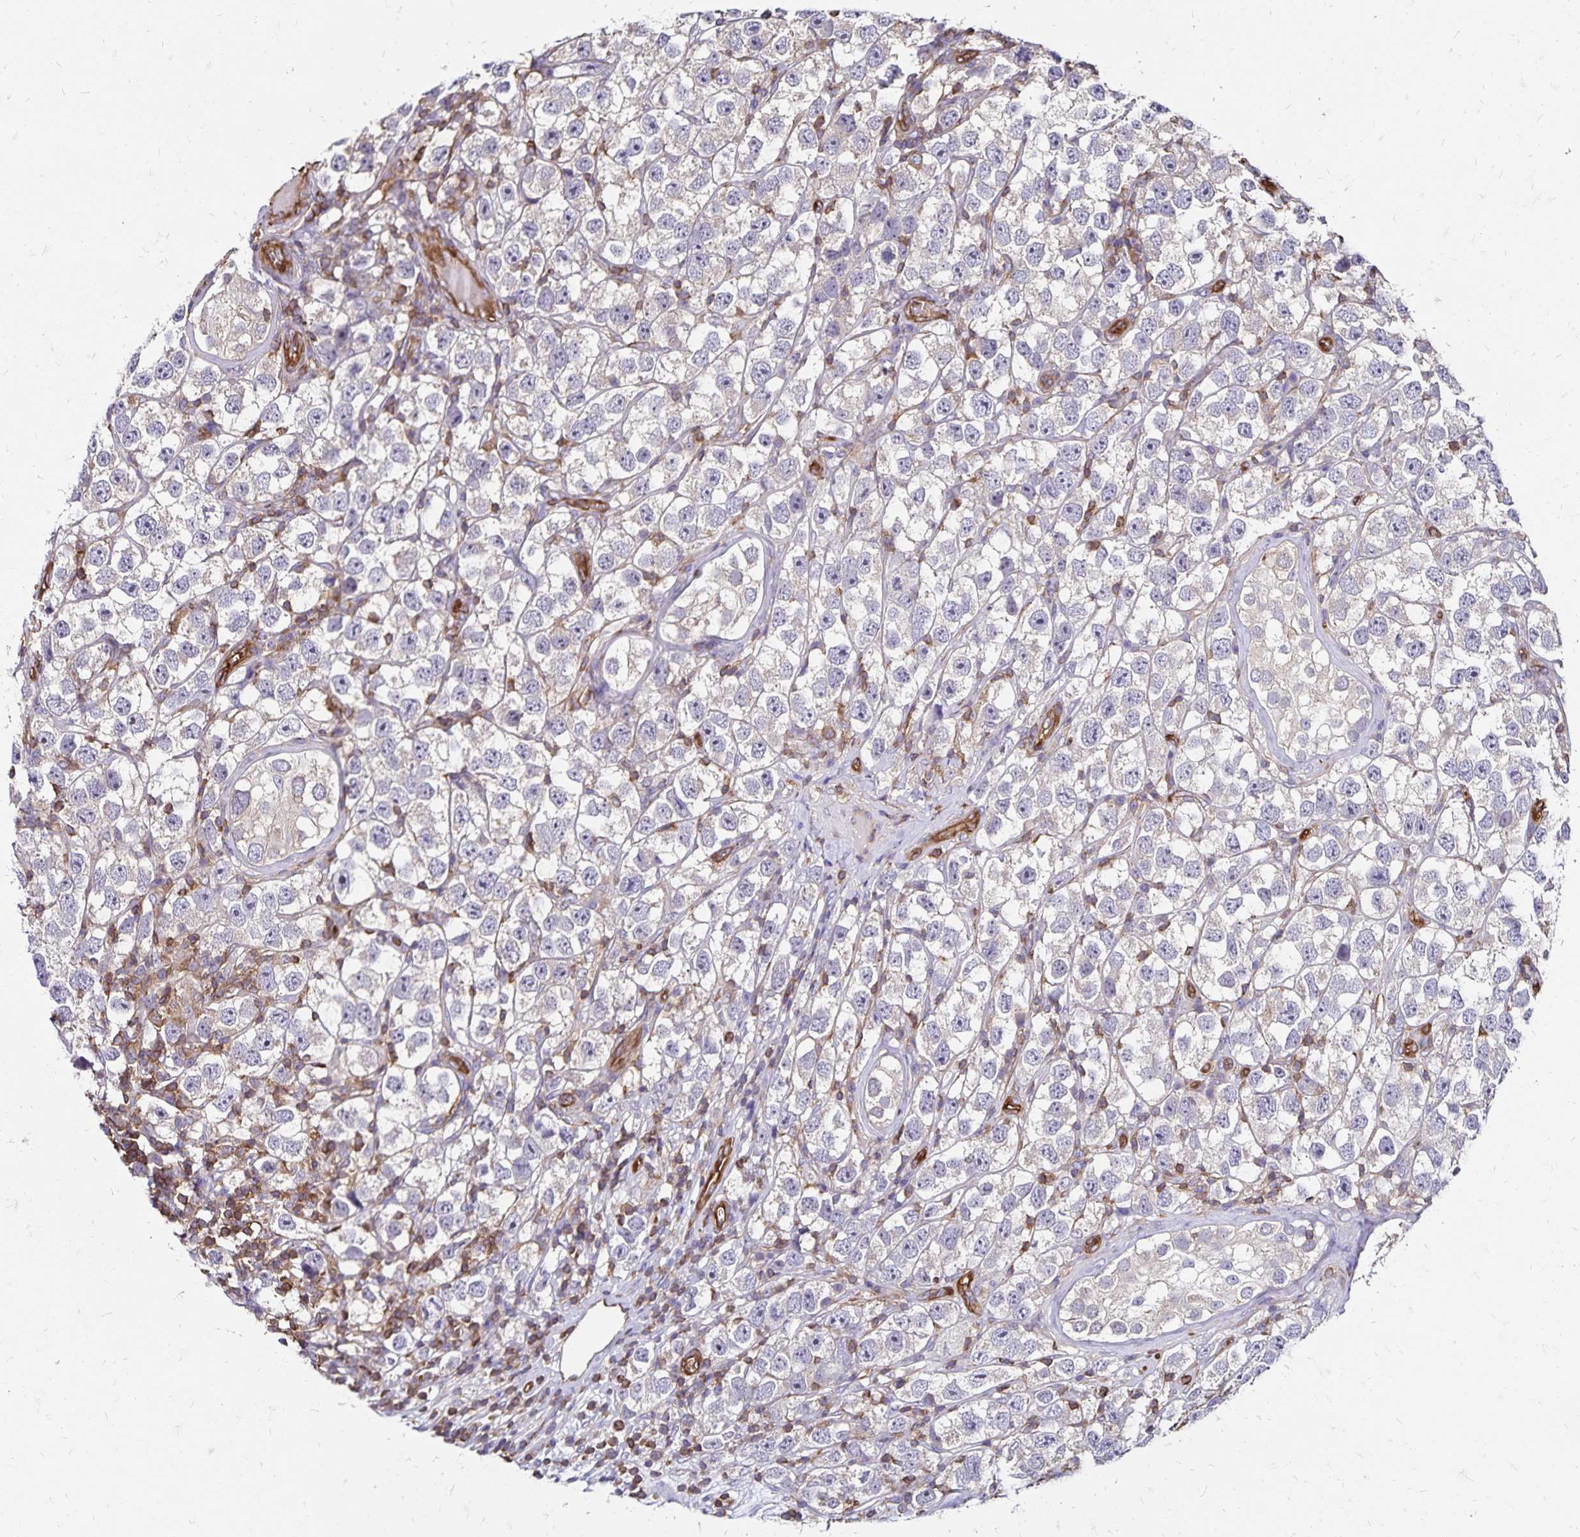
{"staining": {"intensity": "negative", "quantity": "none", "location": "none"}, "tissue": "testis cancer", "cell_type": "Tumor cells", "image_type": "cancer", "snomed": [{"axis": "morphology", "description": "Seminoma, NOS"}, {"axis": "topography", "description": "Testis"}], "caption": "The photomicrograph exhibits no significant positivity in tumor cells of testis cancer (seminoma).", "gene": "RPRML", "patient": {"sex": "male", "age": 26}}